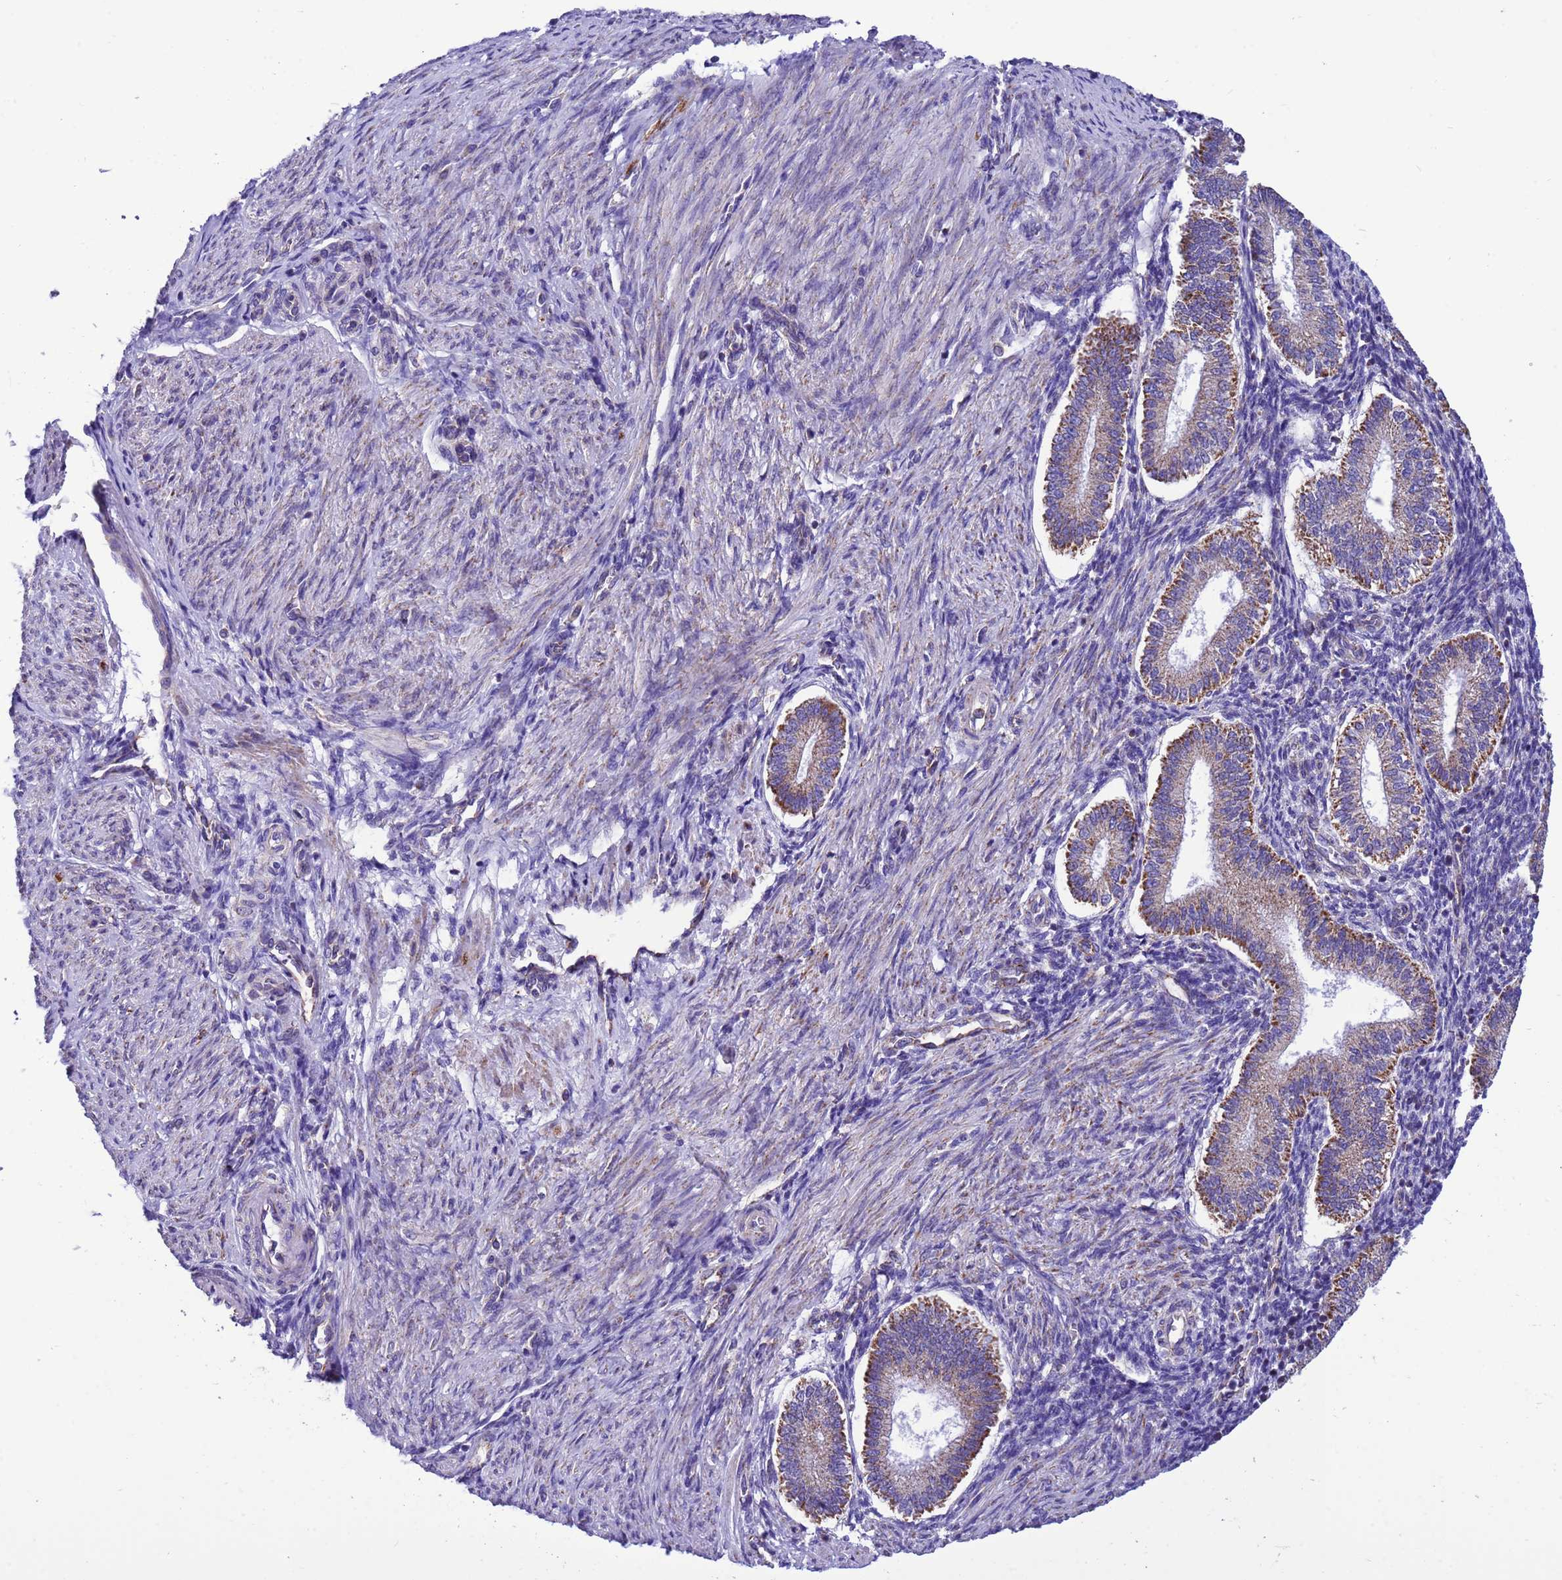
{"staining": {"intensity": "negative", "quantity": "none", "location": "none"}, "tissue": "endometrium", "cell_type": "Cells in endometrial stroma", "image_type": "normal", "snomed": [{"axis": "morphology", "description": "Normal tissue, NOS"}, {"axis": "topography", "description": "Endometrium"}], "caption": "Cells in endometrial stroma are negative for brown protein staining in benign endometrium. (DAB immunohistochemistry (IHC), high magnification).", "gene": "CCDC191", "patient": {"sex": "female", "age": 25}}